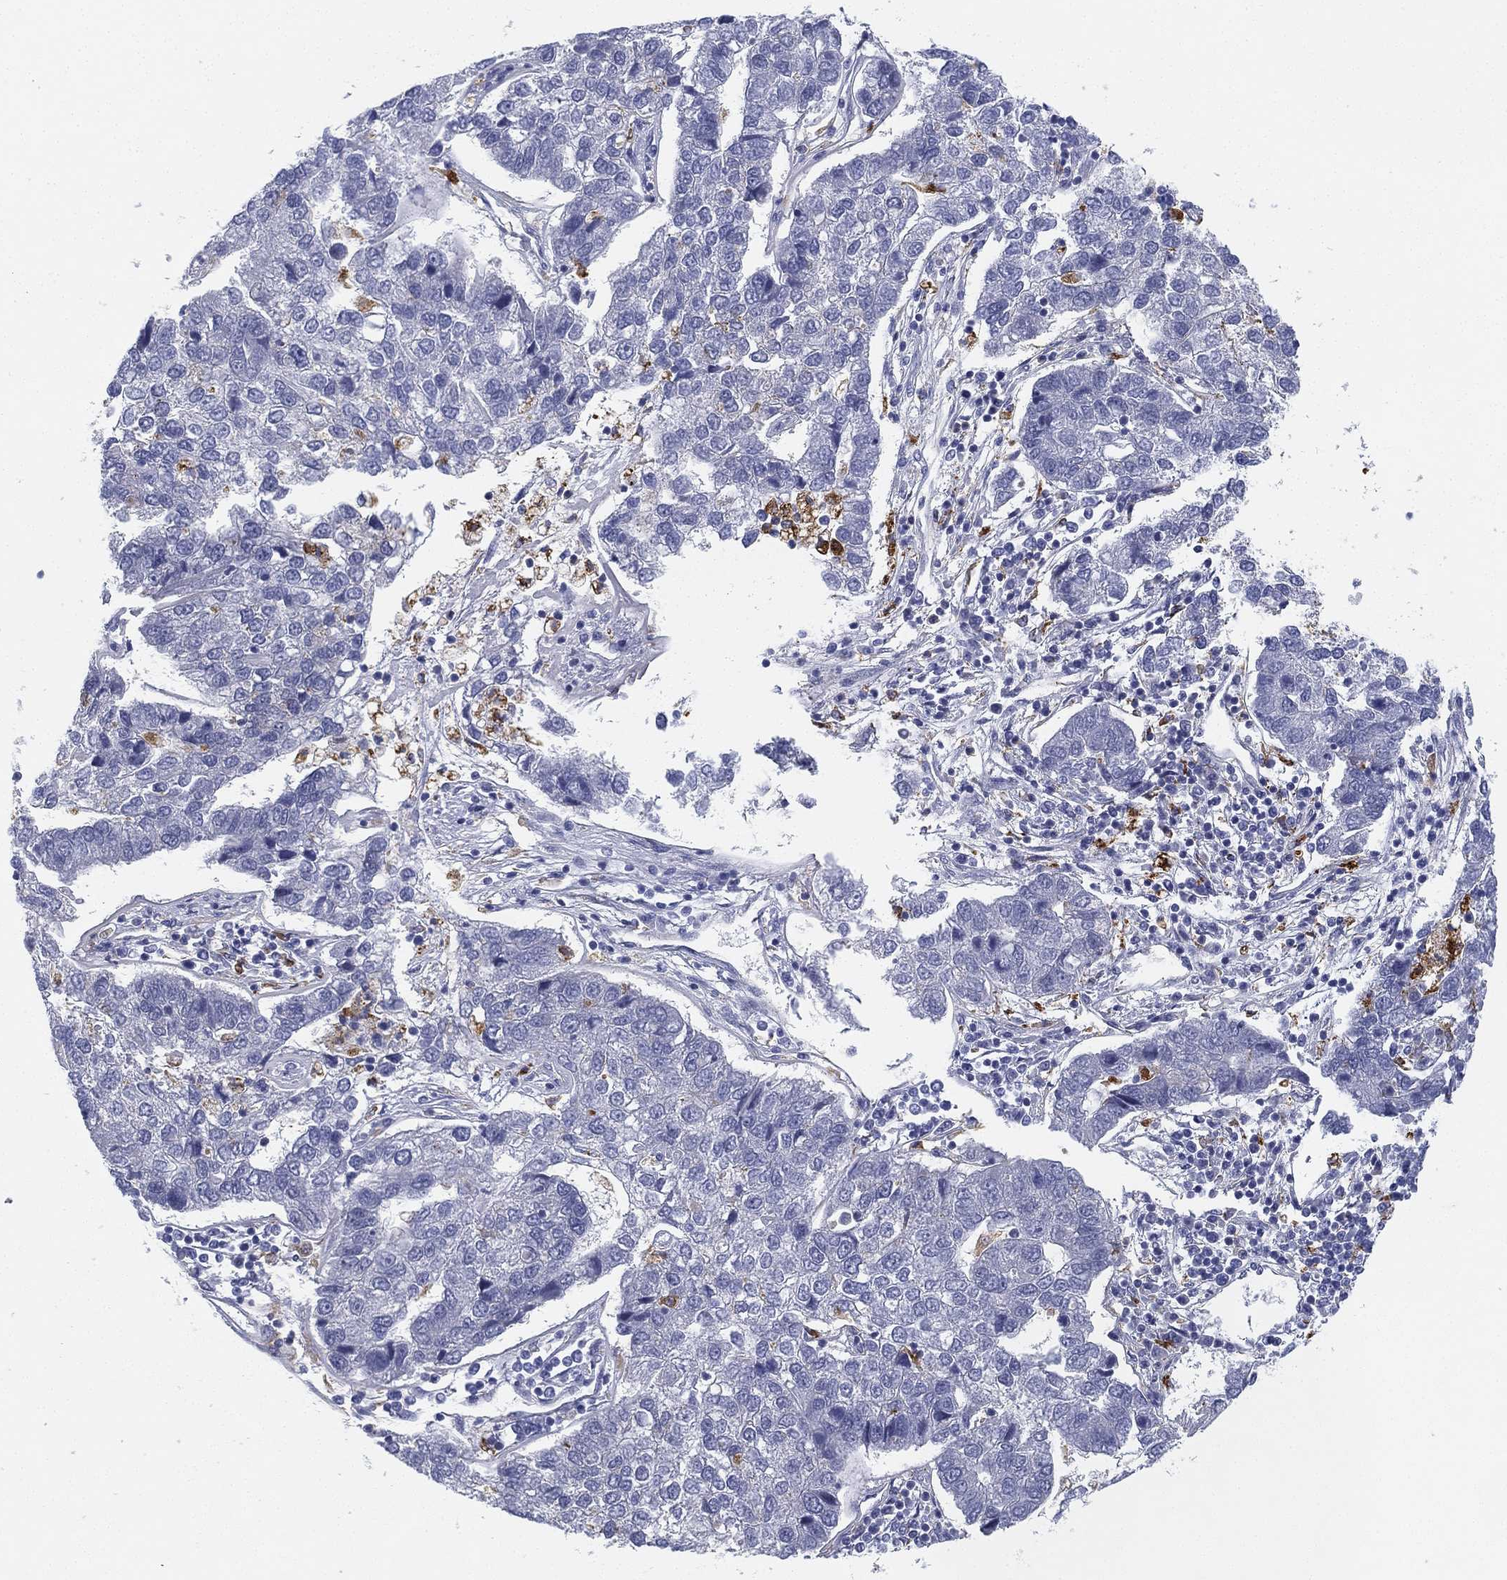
{"staining": {"intensity": "negative", "quantity": "none", "location": "none"}, "tissue": "pancreatic cancer", "cell_type": "Tumor cells", "image_type": "cancer", "snomed": [{"axis": "morphology", "description": "Adenocarcinoma, NOS"}, {"axis": "topography", "description": "Pancreas"}], "caption": "There is no significant expression in tumor cells of pancreatic adenocarcinoma. Nuclei are stained in blue.", "gene": "NPC2", "patient": {"sex": "female", "age": 61}}